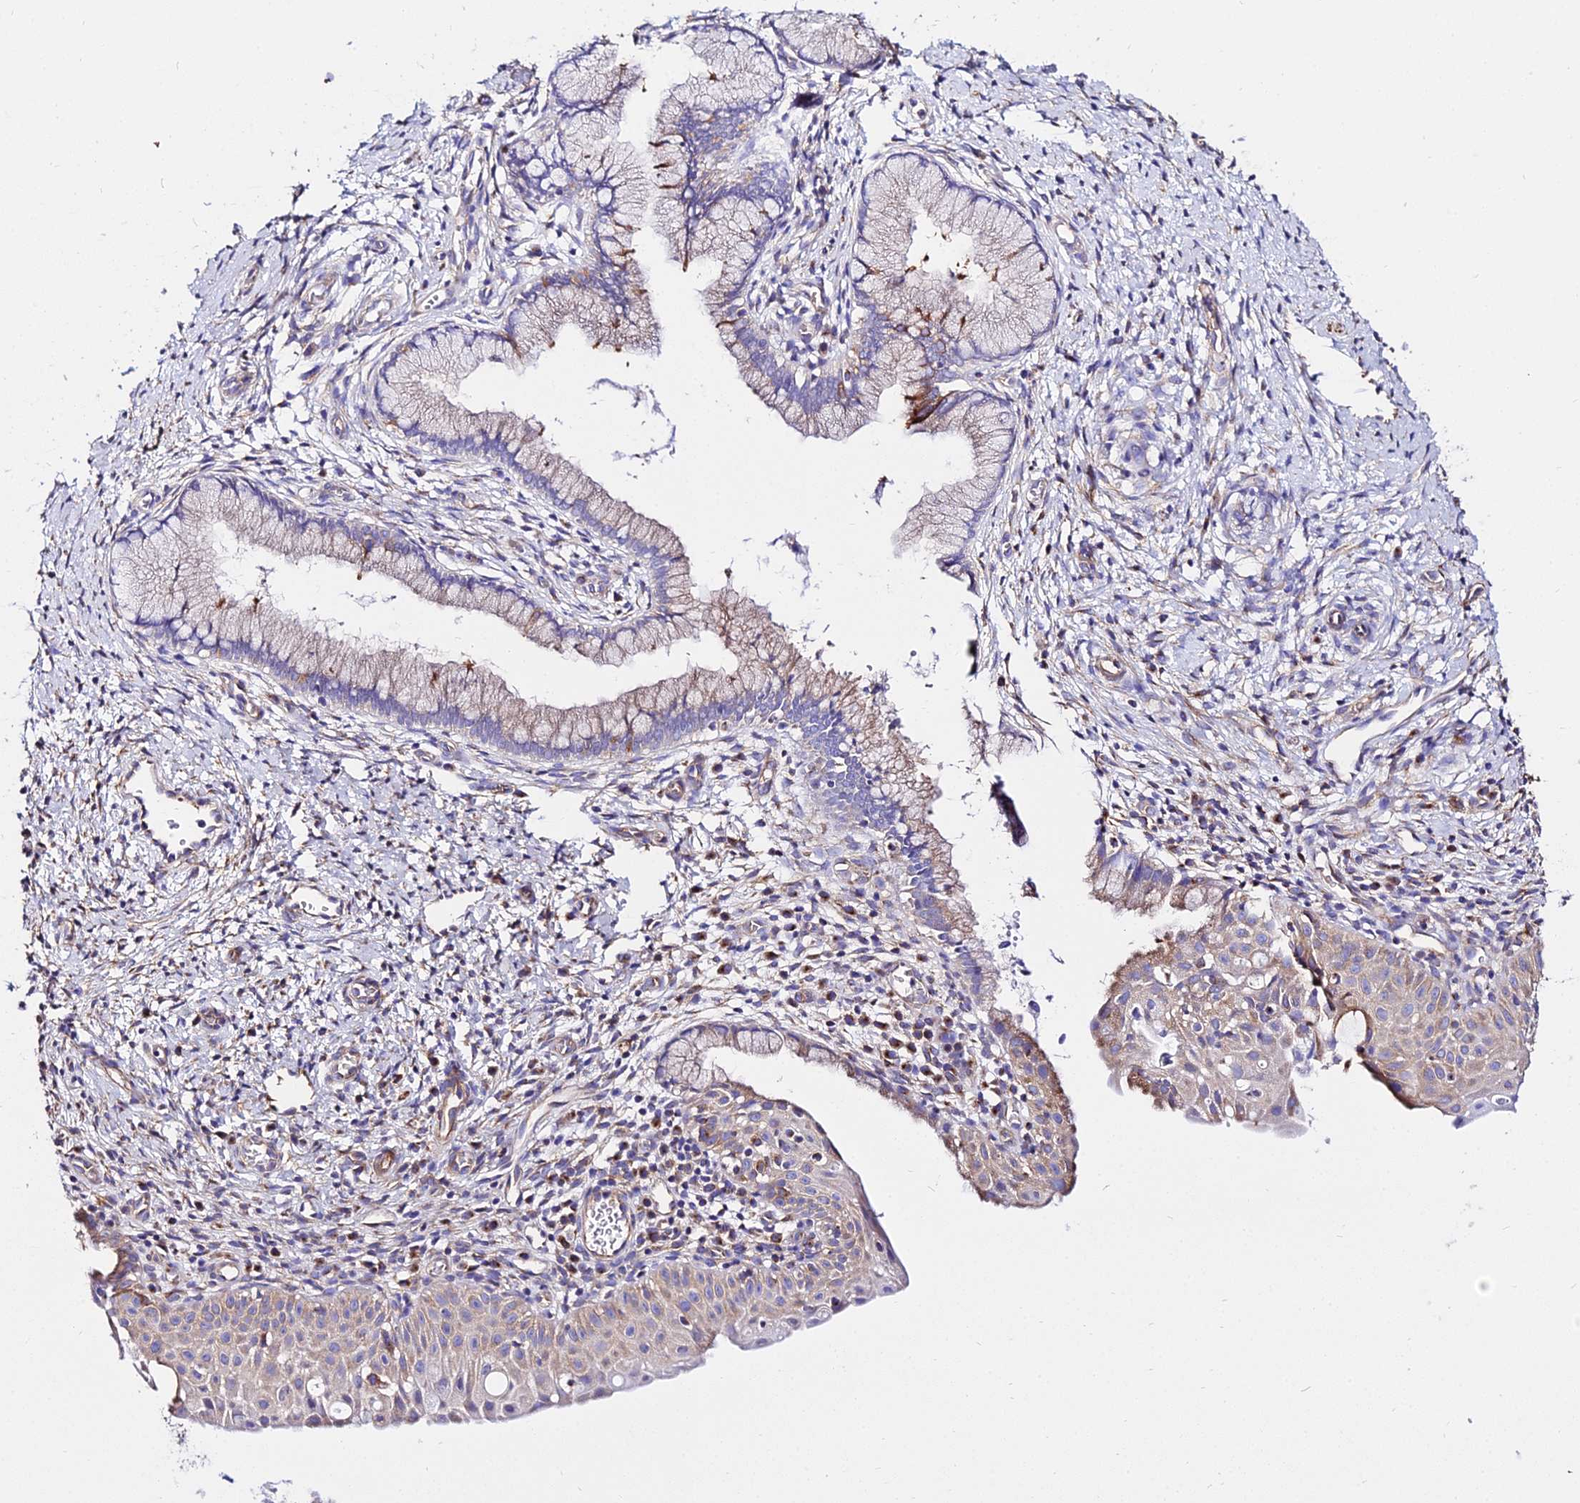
{"staining": {"intensity": "negative", "quantity": "none", "location": "none"}, "tissue": "cervix", "cell_type": "Glandular cells", "image_type": "normal", "snomed": [{"axis": "morphology", "description": "Normal tissue, NOS"}, {"axis": "topography", "description": "Cervix"}], "caption": "This is a photomicrograph of immunohistochemistry (IHC) staining of unremarkable cervix, which shows no positivity in glandular cells.", "gene": "TUBA1A", "patient": {"sex": "female", "age": 36}}